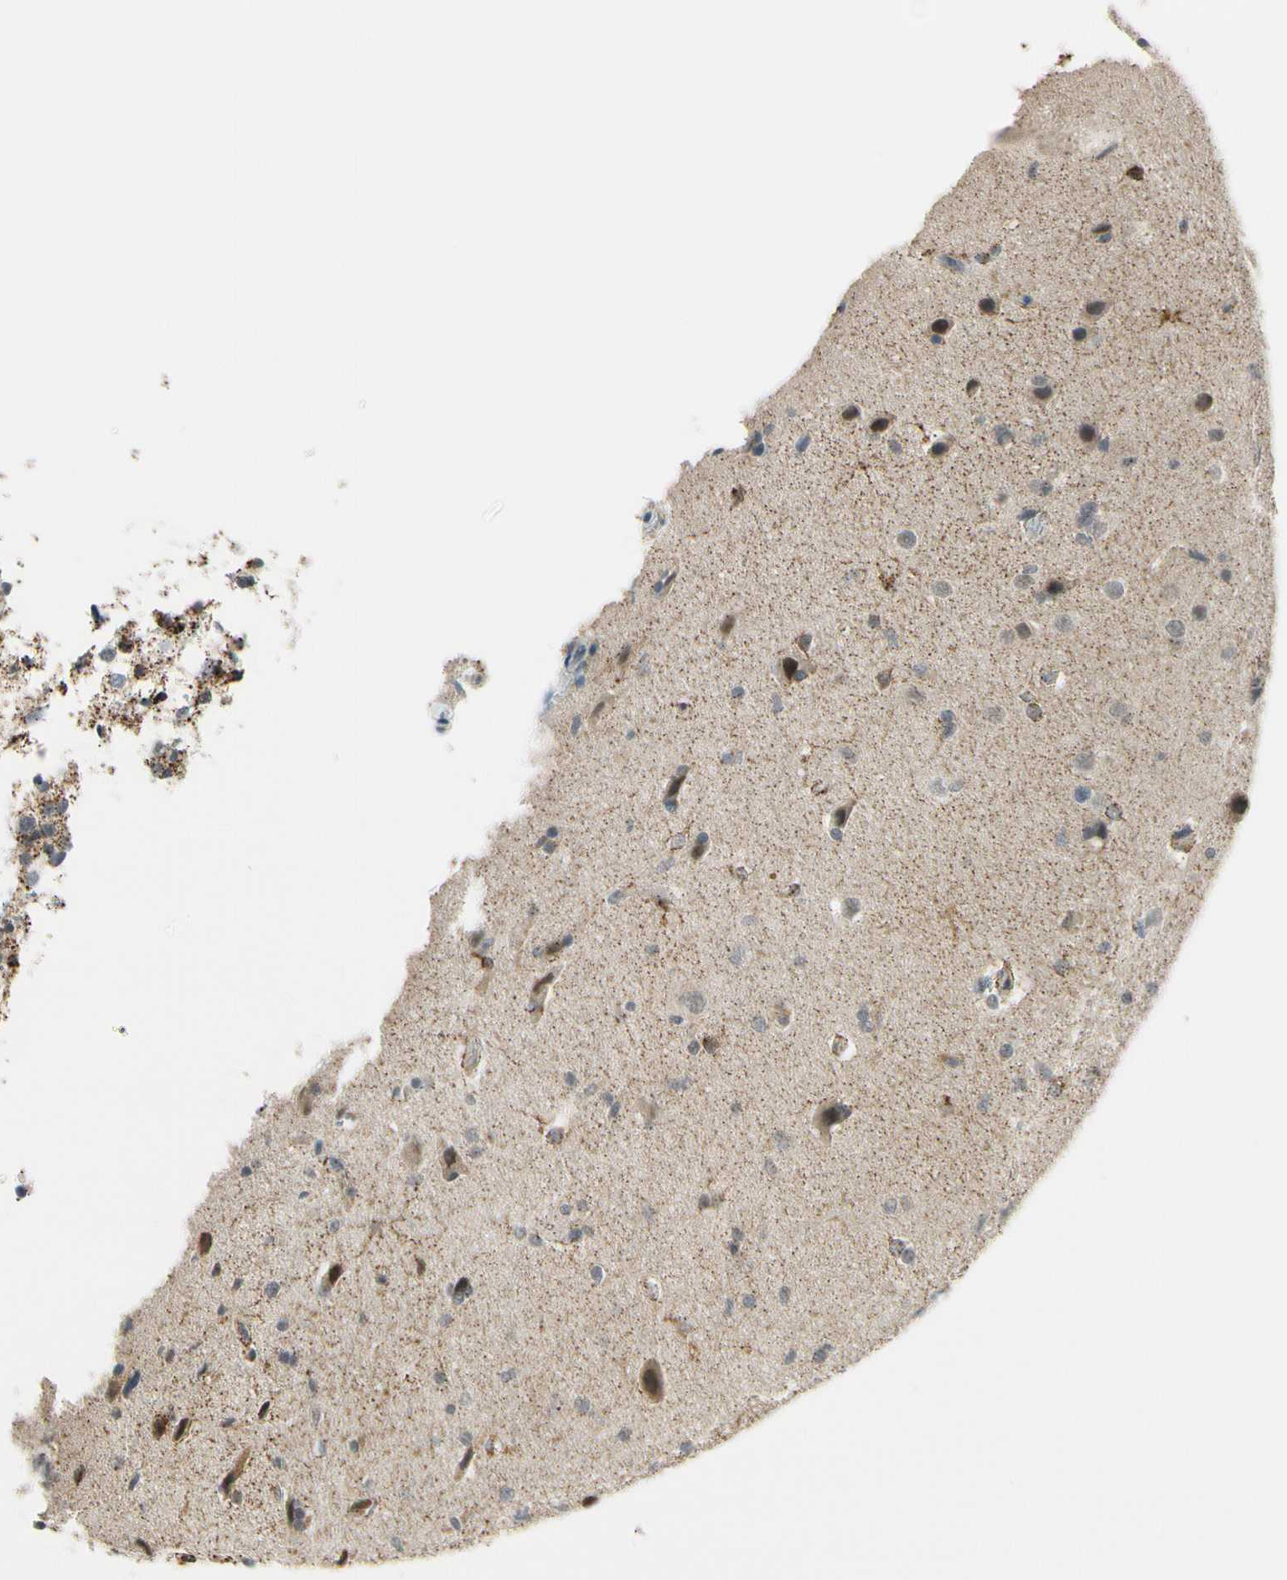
{"staining": {"intensity": "strong", "quantity": "25%-75%", "location": "cytoplasmic/membranous"}, "tissue": "glioma", "cell_type": "Tumor cells", "image_type": "cancer", "snomed": [{"axis": "morphology", "description": "Glioma, malignant, Low grade"}, {"axis": "topography", "description": "Brain"}], "caption": "A high amount of strong cytoplasmic/membranous staining is present in approximately 25%-75% of tumor cells in glioma tissue.", "gene": "TAF12", "patient": {"sex": "female", "age": 37}}